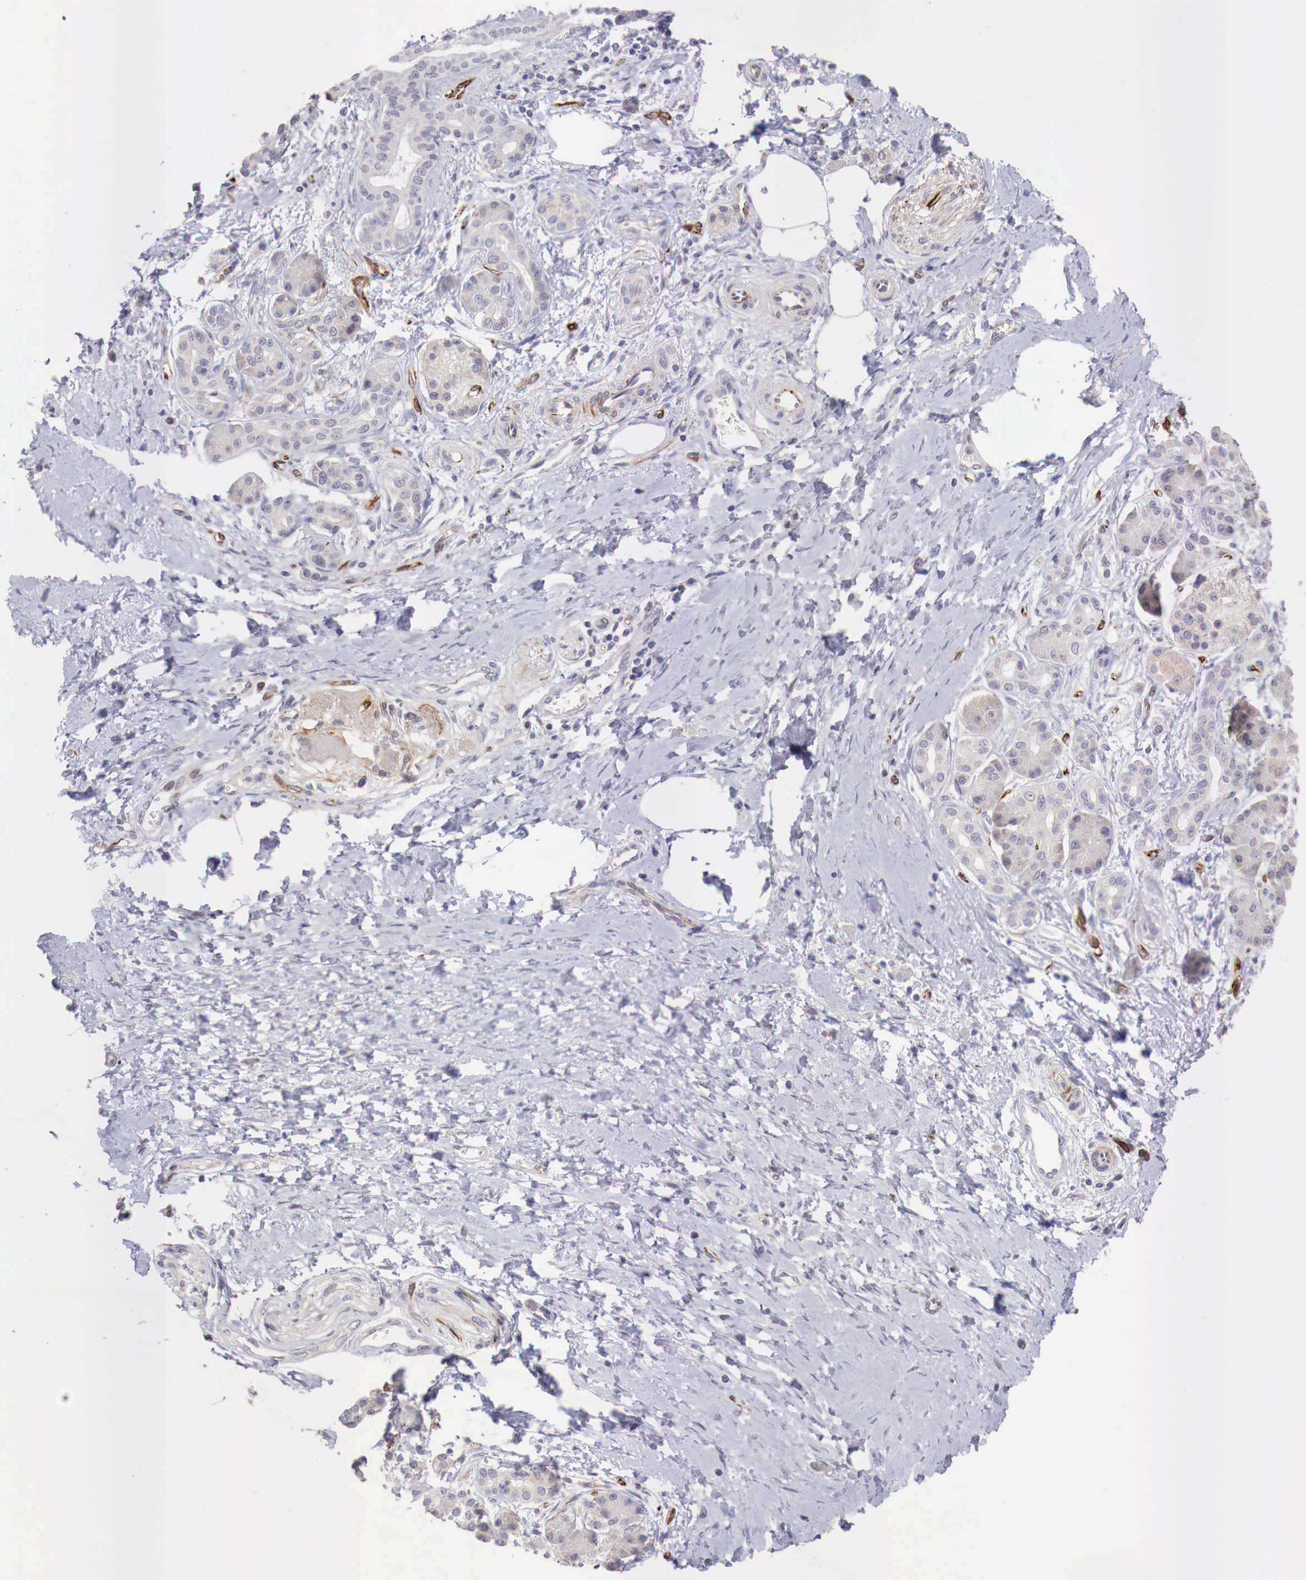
{"staining": {"intensity": "negative", "quantity": "none", "location": "none"}, "tissue": "pancreatic cancer", "cell_type": "Tumor cells", "image_type": "cancer", "snomed": [{"axis": "morphology", "description": "Adenocarcinoma, NOS"}, {"axis": "topography", "description": "Pancreas"}], "caption": "Immunohistochemical staining of human pancreatic adenocarcinoma shows no significant staining in tumor cells.", "gene": "WT1", "patient": {"sex": "female", "age": 66}}